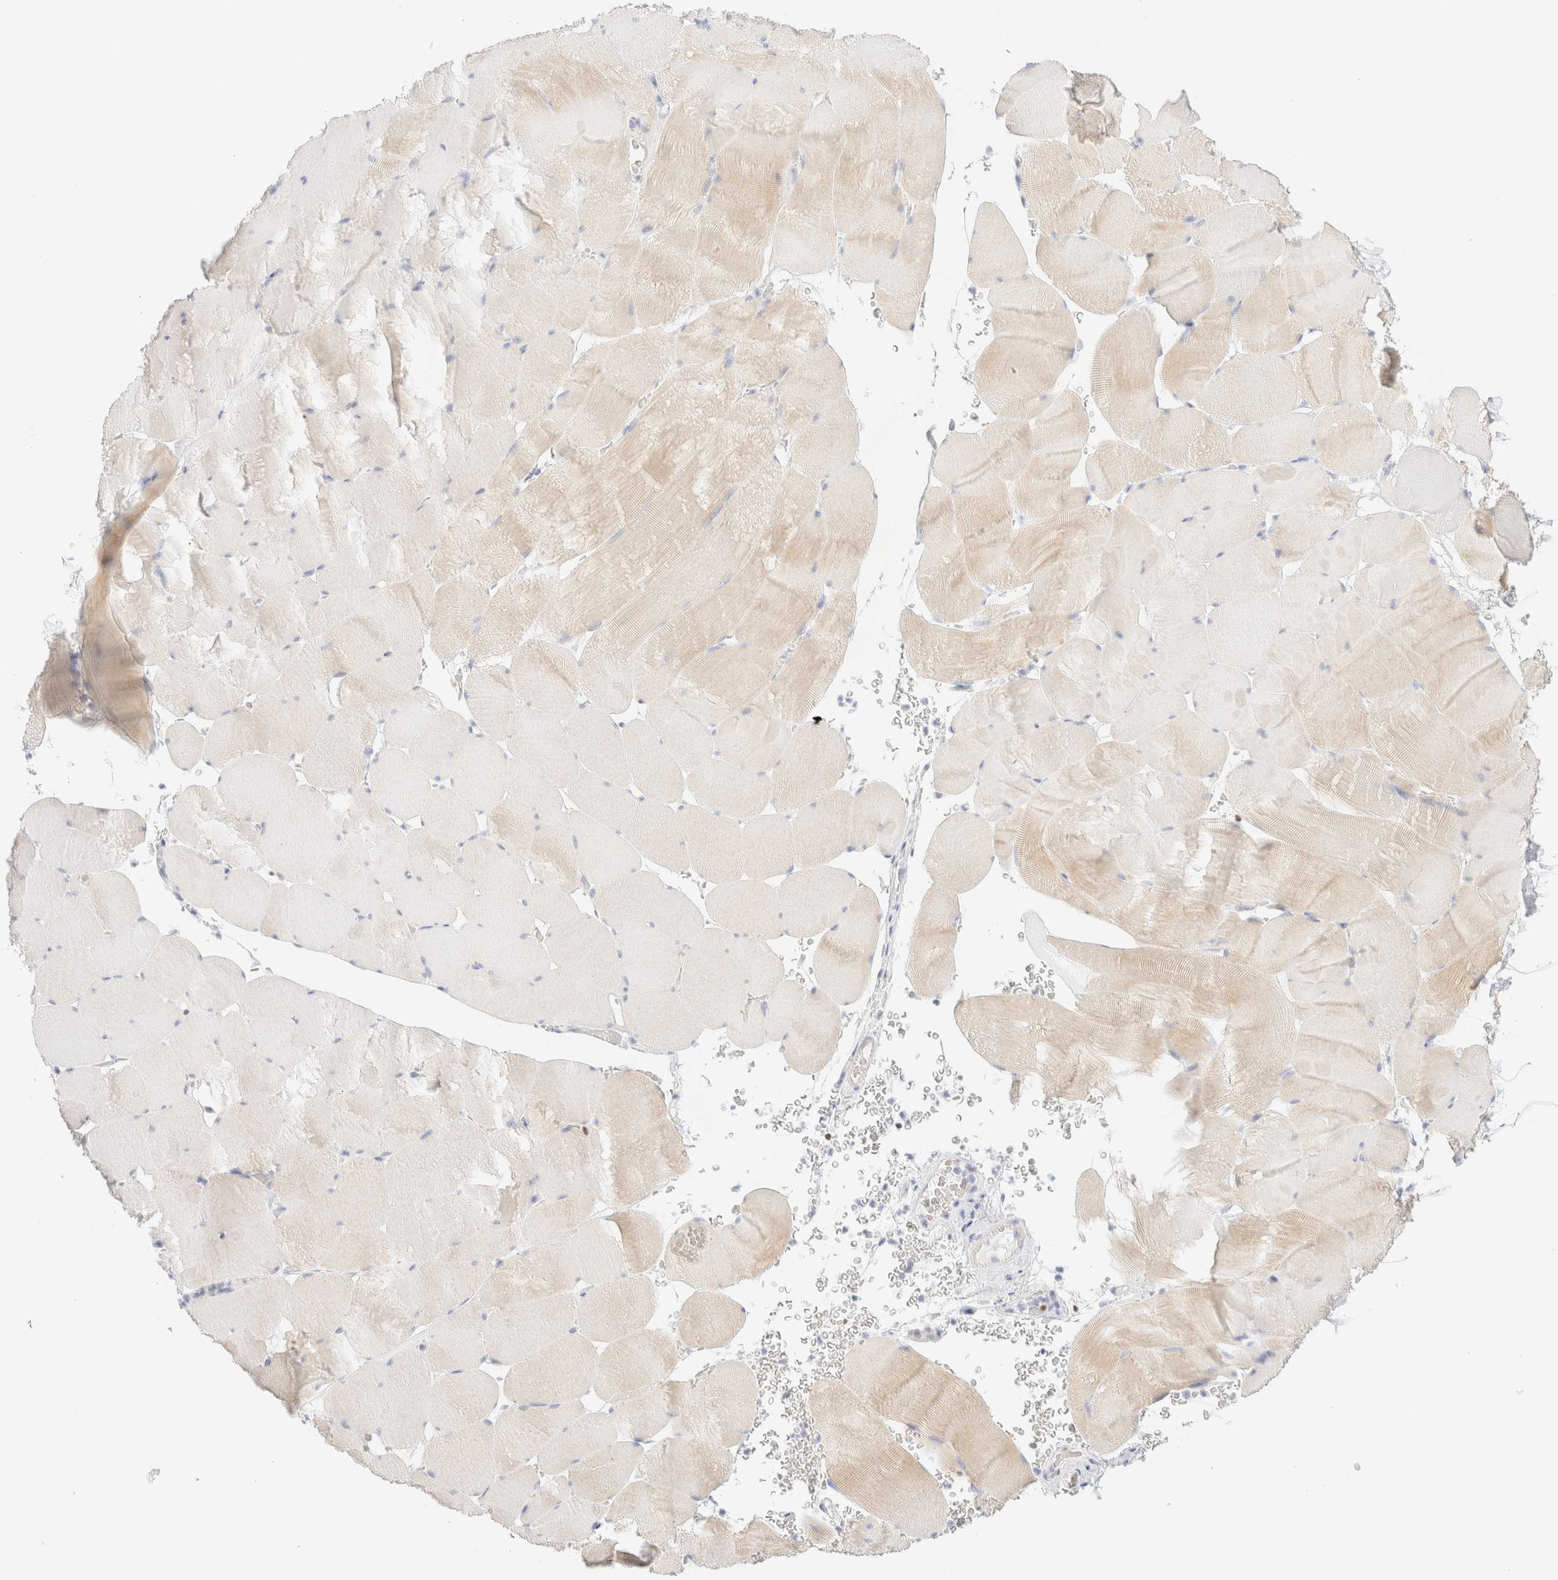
{"staining": {"intensity": "weak", "quantity": "<25%", "location": "cytoplasmic/membranous"}, "tissue": "skeletal muscle", "cell_type": "Myocytes", "image_type": "normal", "snomed": [{"axis": "morphology", "description": "Normal tissue, NOS"}, {"axis": "topography", "description": "Skeletal muscle"}], "caption": "An immunohistochemistry photomicrograph of benign skeletal muscle is shown. There is no staining in myocytes of skeletal muscle. Brightfield microscopy of immunohistochemistry (IHC) stained with DAB (3,3'-diaminobenzidine) (brown) and hematoxylin (blue), captured at high magnification.", "gene": "IKZF3", "patient": {"sex": "male", "age": 62}}